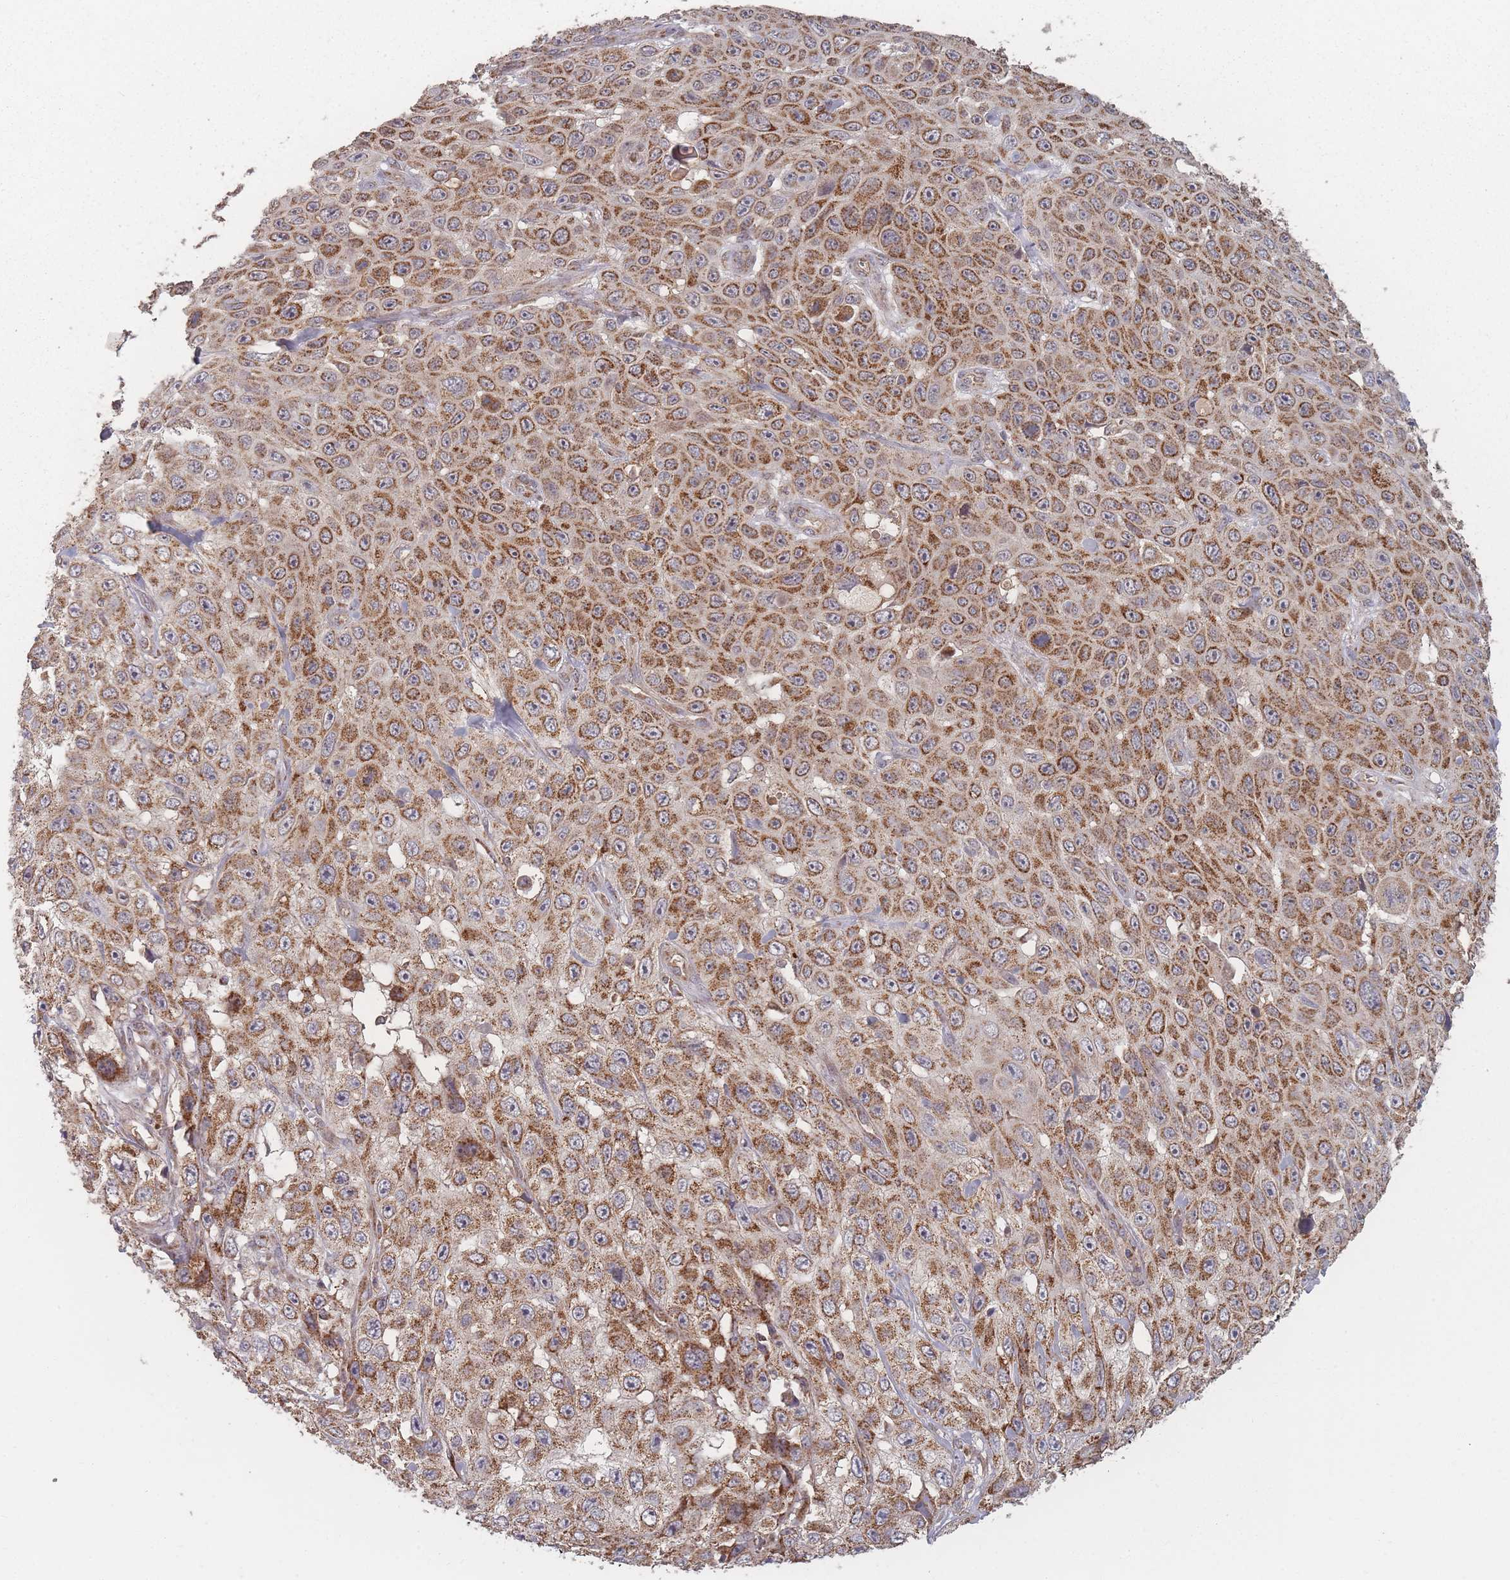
{"staining": {"intensity": "moderate", "quantity": ">75%", "location": "cytoplasmic/membranous"}, "tissue": "skin cancer", "cell_type": "Tumor cells", "image_type": "cancer", "snomed": [{"axis": "morphology", "description": "Squamous cell carcinoma, NOS"}, {"axis": "topography", "description": "Skin"}], "caption": "Approximately >75% of tumor cells in skin cancer (squamous cell carcinoma) show moderate cytoplasmic/membranous protein staining as visualized by brown immunohistochemical staining.", "gene": "LYRM7", "patient": {"sex": "male", "age": 82}}